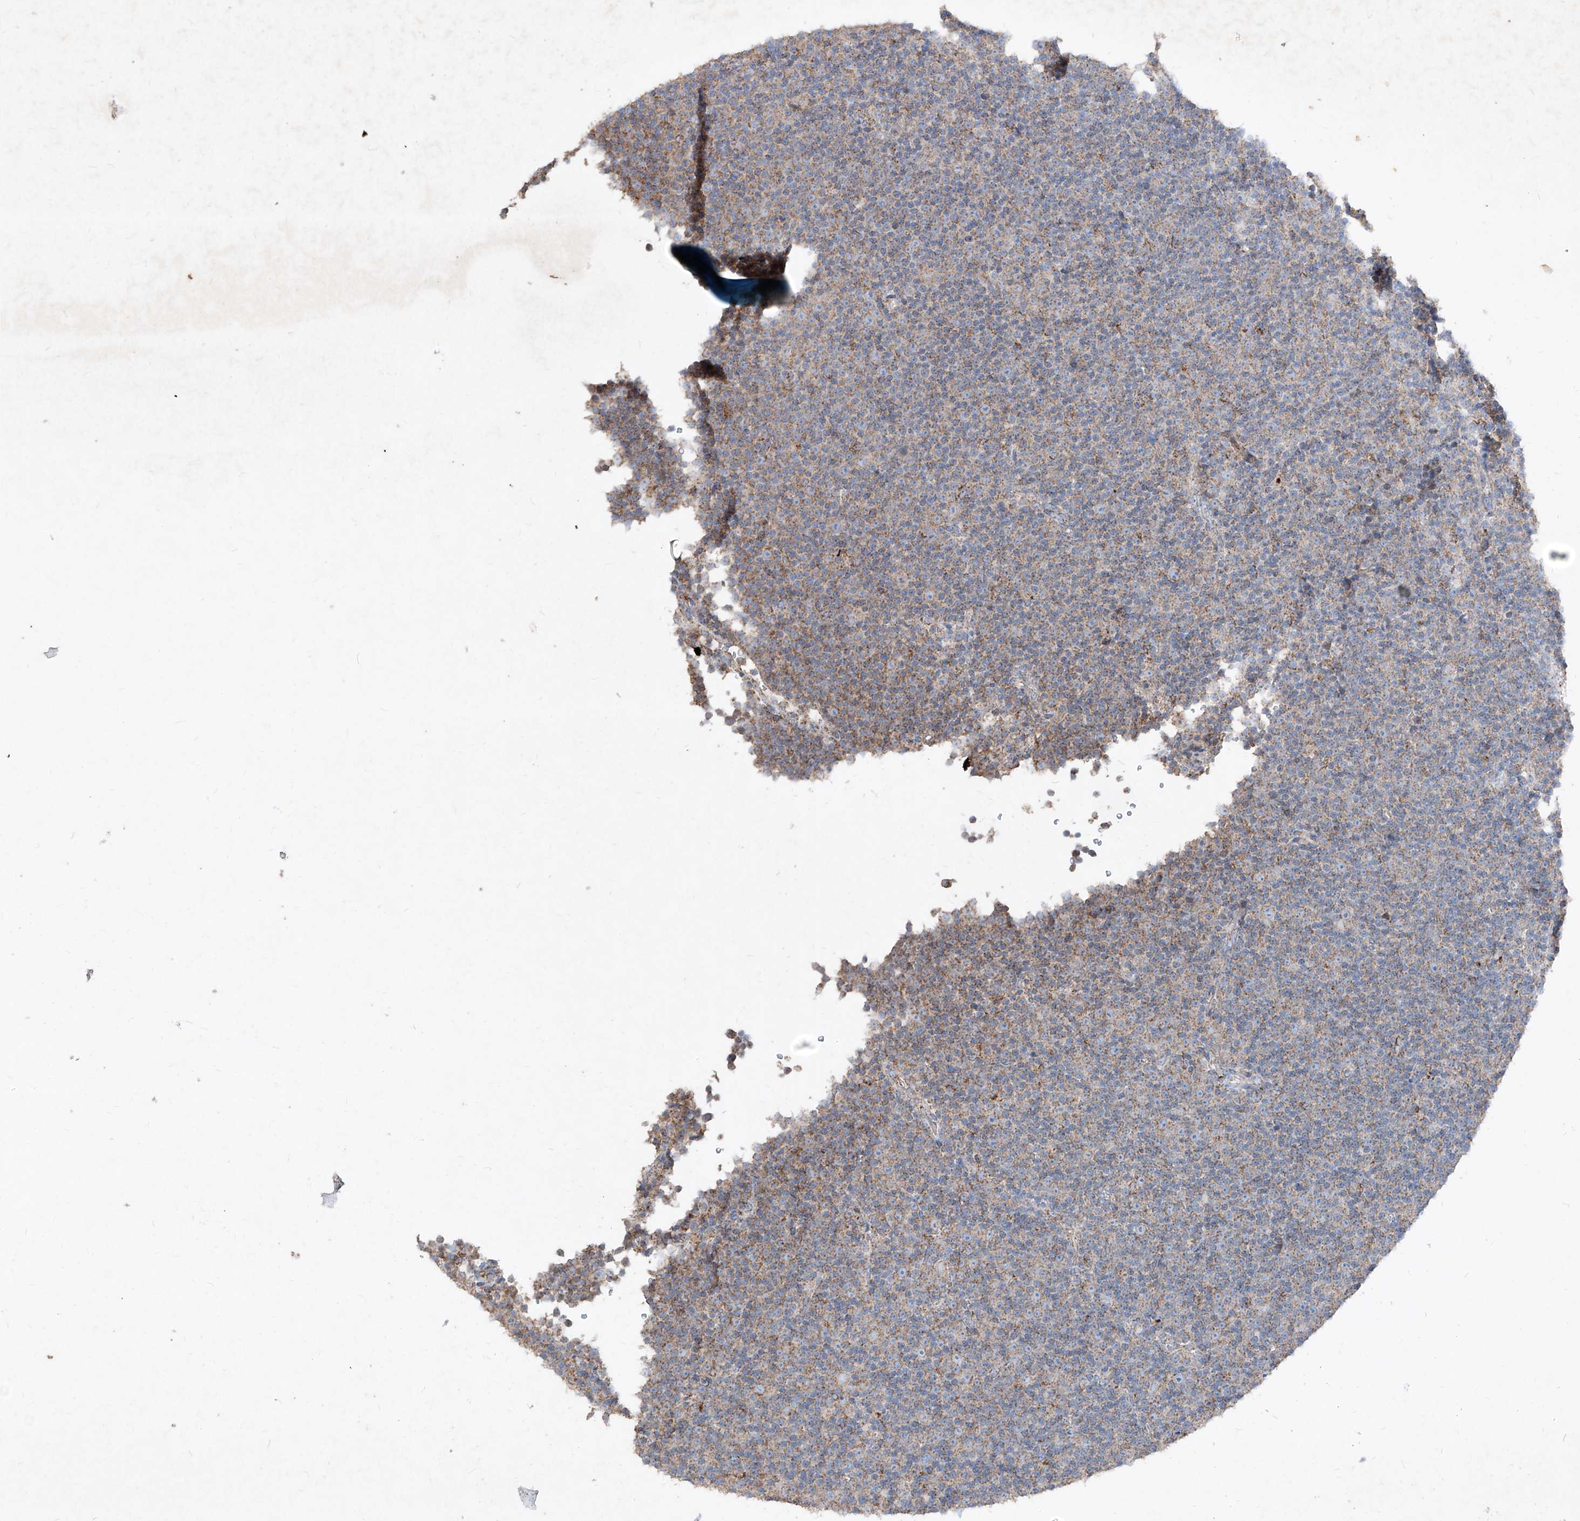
{"staining": {"intensity": "weak", "quantity": "25%-75%", "location": "cytoplasmic/membranous"}, "tissue": "lymphoma", "cell_type": "Tumor cells", "image_type": "cancer", "snomed": [{"axis": "morphology", "description": "Malignant lymphoma, non-Hodgkin's type, Low grade"}, {"axis": "topography", "description": "Lymph node"}], "caption": "IHC staining of lymphoma, which reveals low levels of weak cytoplasmic/membranous positivity in about 25%-75% of tumor cells indicating weak cytoplasmic/membranous protein expression. The staining was performed using DAB (3,3'-diaminobenzidine) (brown) for protein detection and nuclei were counterstained in hematoxylin (blue).", "gene": "ABCD3", "patient": {"sex": "female", "age": 67}}